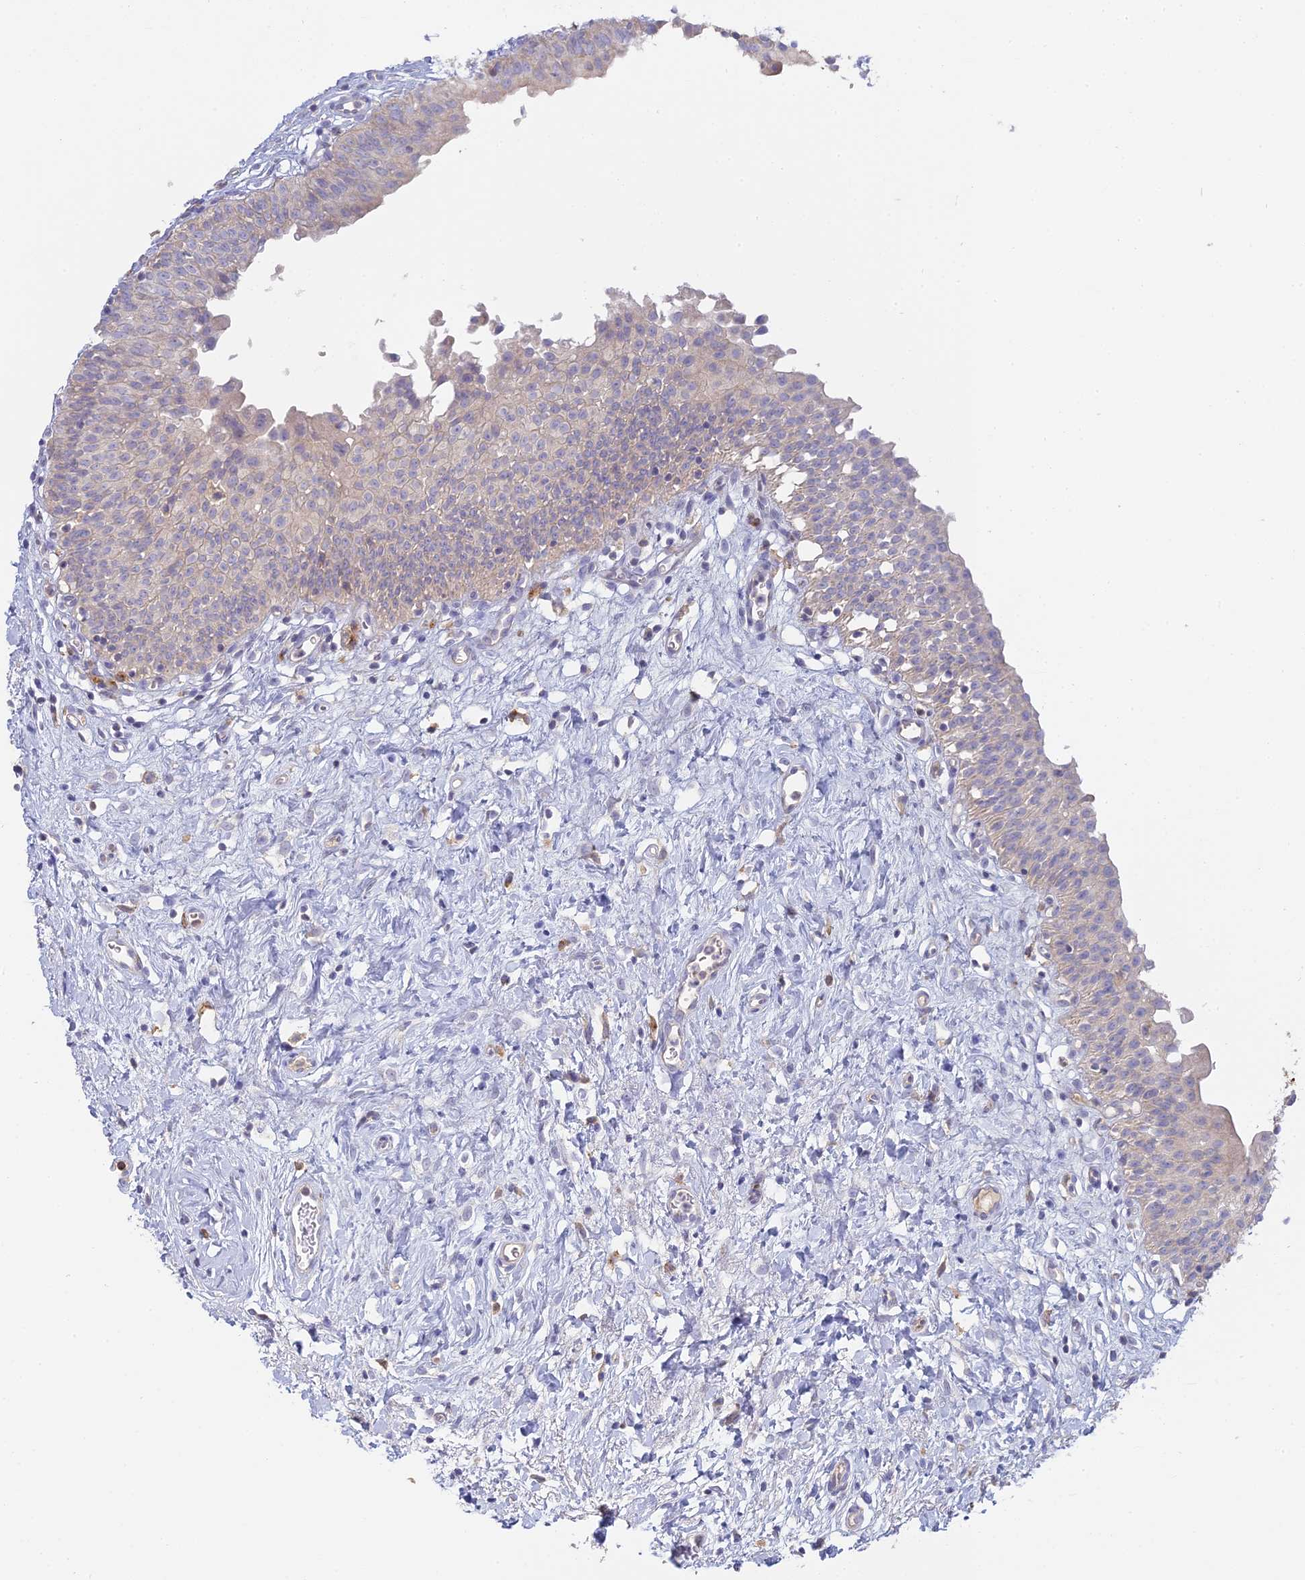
{"staining": {"intensity": "weak", "quantity": "<25%", "location": "cytoplasmic/membranous"}, "tissue": "urinary bladder", "cell_type": "Urothelial cells", "image_type": "normal", "snomed": [{"axis": "morphology", "description": "Normal tissue, NOS"}, {"axis": "topography", "description": "Urinary bladder"}], "caption": "This photomicrograph is of unremarkable urinary bladder stained with immunohistochemistry to label a protein in brown with the nuclei are counter-stained blue. There is no positivity in urothelial cells.", "gene": "SFT2D2", "patient": {"sex": "male", "age": 51}}